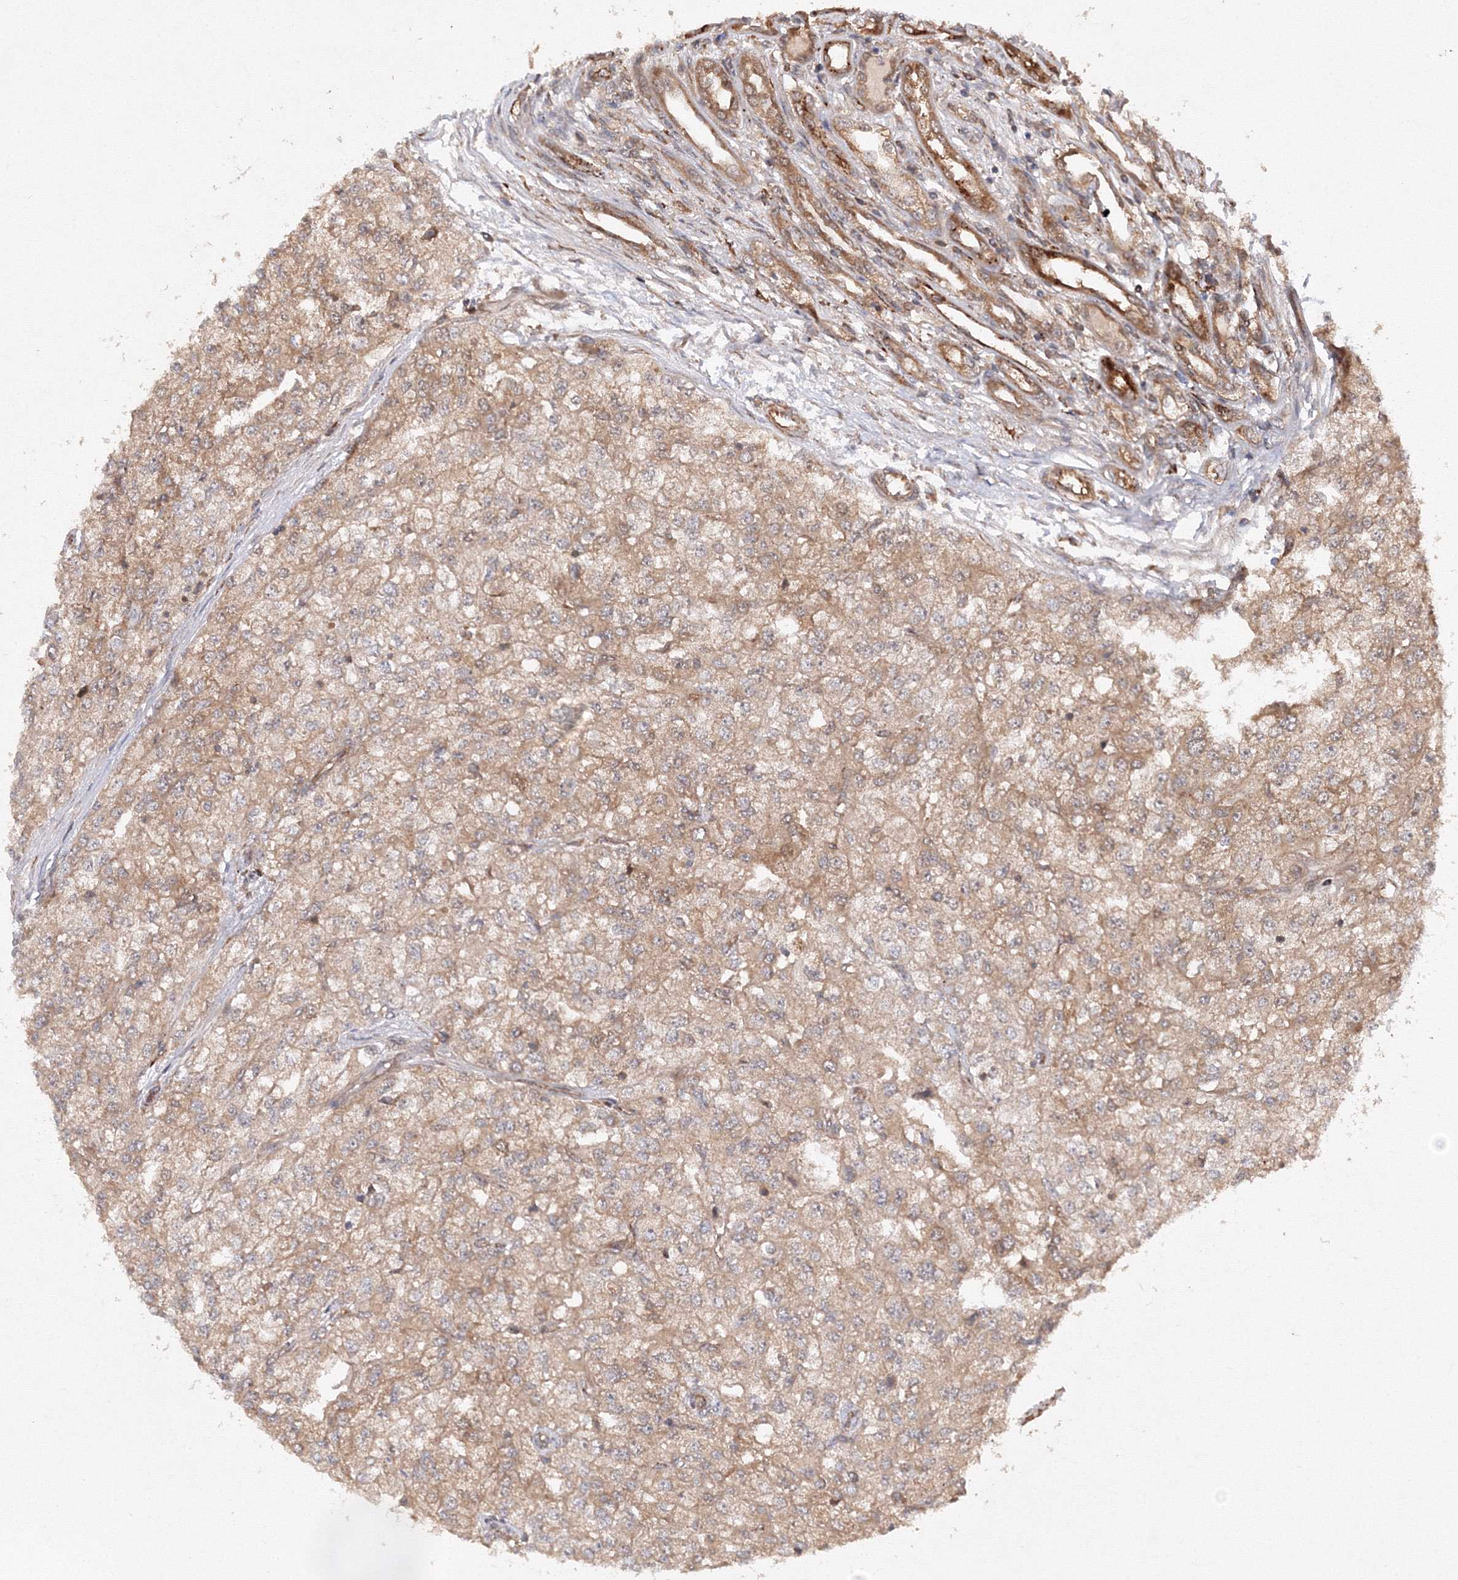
{"staining": {"intensity": "weak", "quantity": "25%-75%", "location": "cytoplasmic/membranous"}, "tissue": "renal cancer", "cell_type": "Tumor cells", "image_type": "cancer", "snomed": [{"axis": "morphology", "description": "Adenocarcinoma, NOS"}, {"axis": "topography", "description": "Kidney"}], "caption": "Protein staining of renal cancer tissue shows weak cytoplasmic/membranous expression in about 25%-75% of tumor cells. Immunohistochemistry (ihc) stains the protein in brown and the nuclei are stained blue.", "gene": "DCTD", "patient": {"sex": "female", "age": 54}}